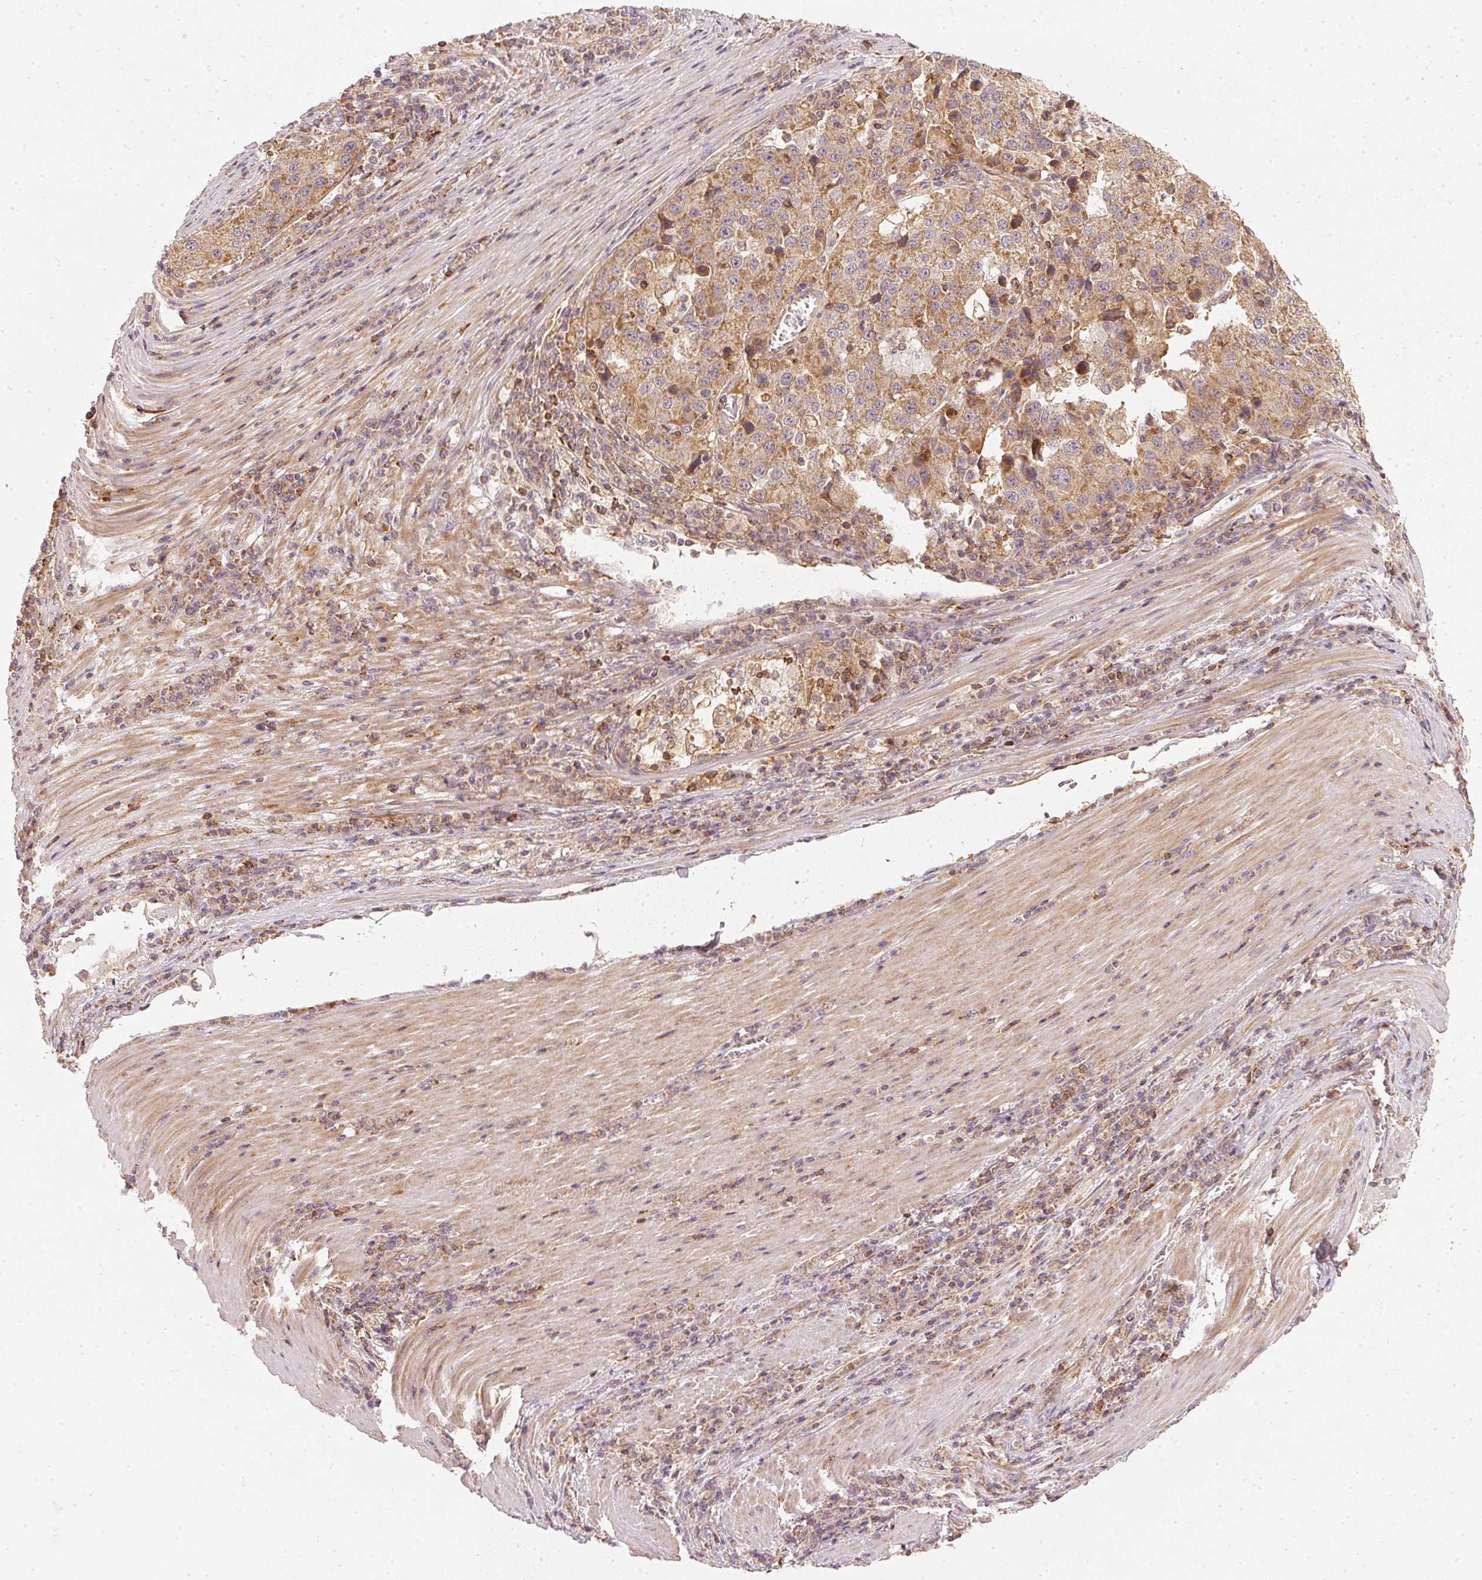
{"staining": {"intensity": "moderate", "quantity": ">75%", "location": "cytoplasmic/membranous"}, "tissue": "stomach cancer", "cell_type": "Tumor cells", "image_type": "cancer", "snomed": [{"axis": "morphology", "description": "Adenocarcinoma, NOS"}, {"axis": "topography", "description": "Stomach"}], "caption": "Protein expression analysis of human stomach cancer (adenocarcinoma) reveals moderate cytoplasmic/membranous staining in approximately >75% of tumor cells. The staining is performed using DAB (3,3'-diaminobenzidine) brown chromogen to label protein expression. The nuclei are counter-stained blue using hematoxylin.", "gene": "NADK2", "patient": {"sex": "male", "age": 71}}